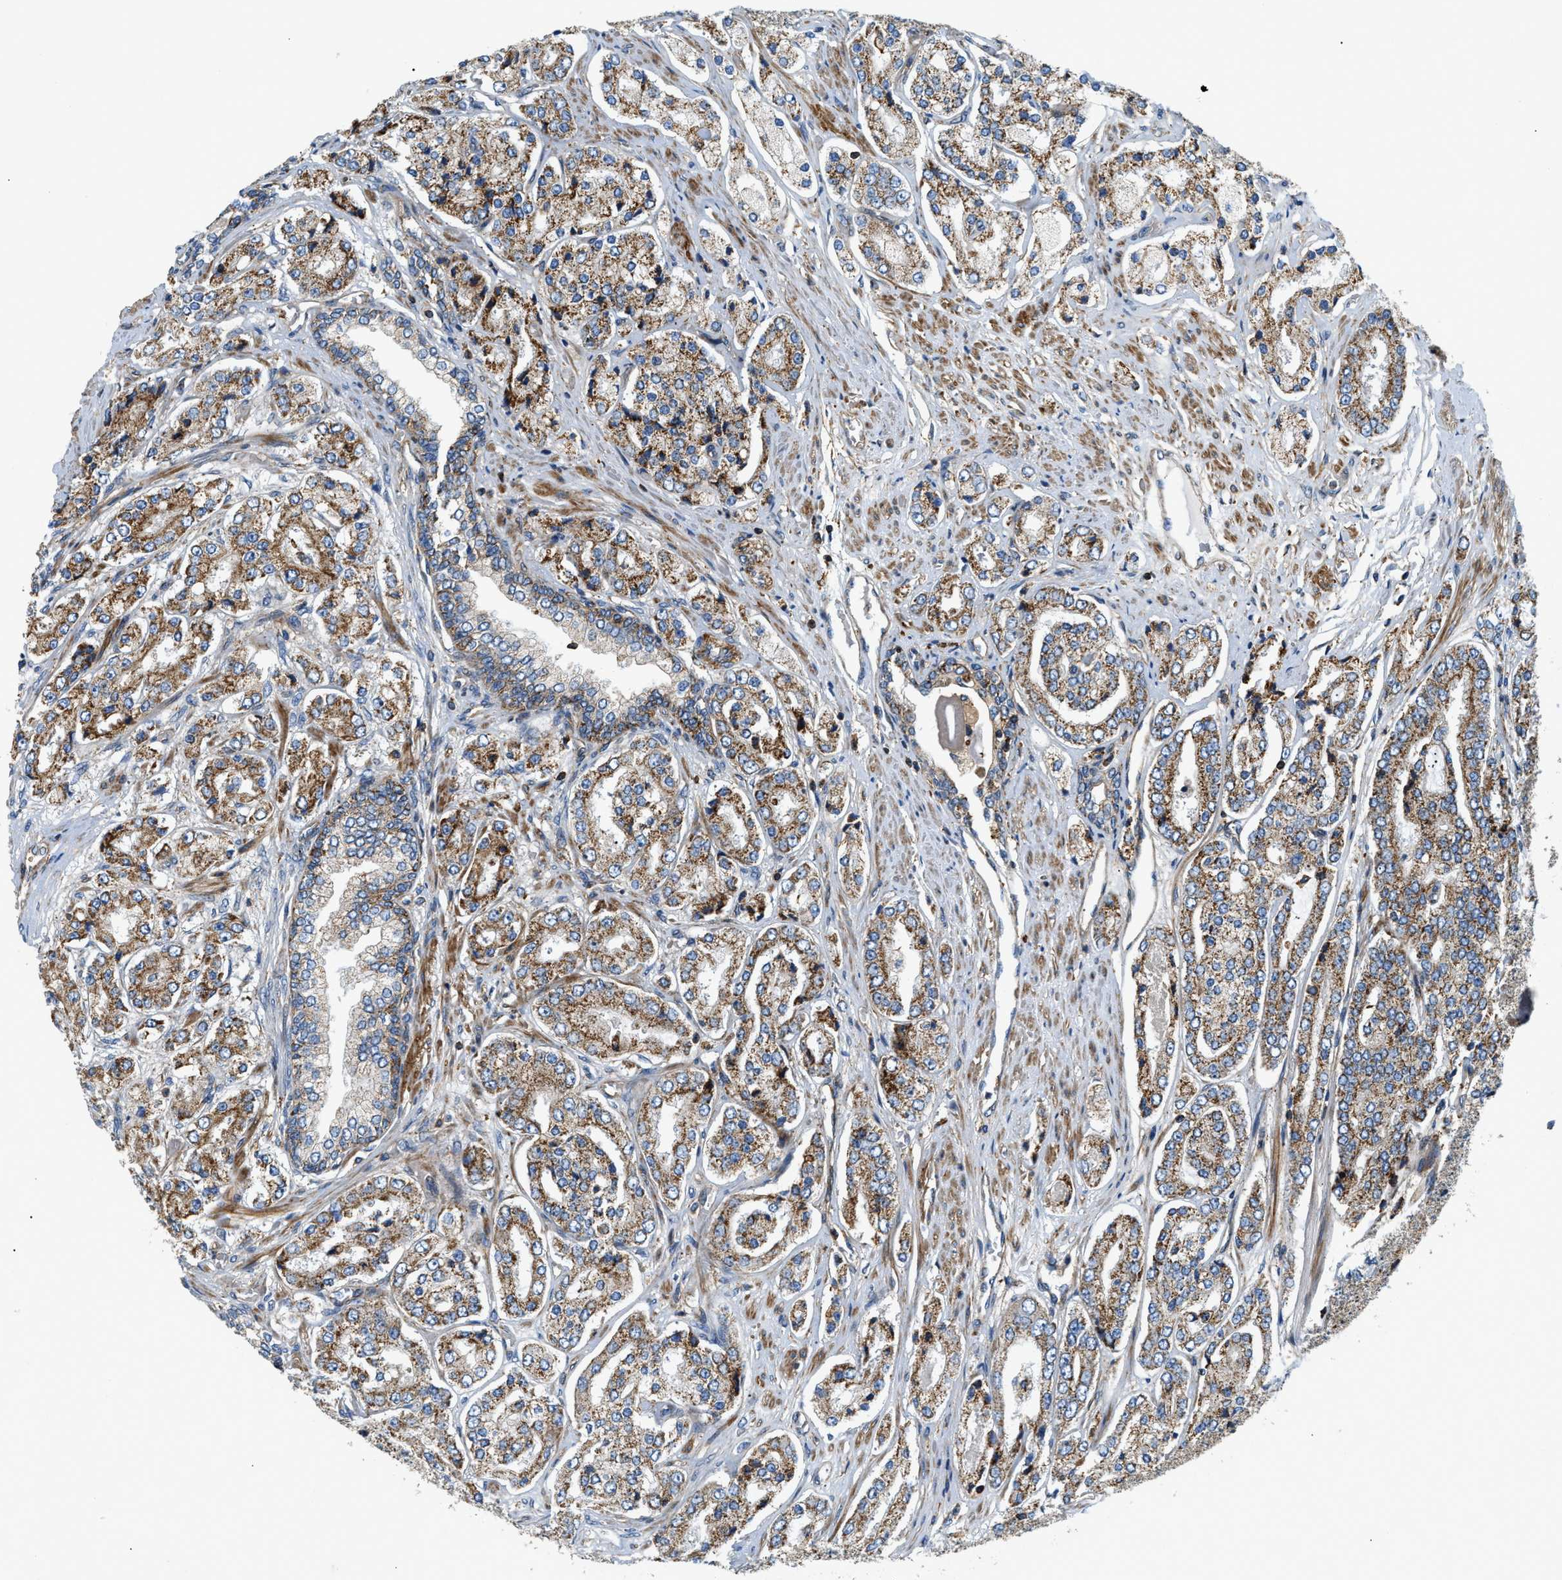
{"staining": {"intensity": "moderate", "quantity": ">75%", "location": "cytoplasmic/membranous"}, "tissue": "prostate cancer", "cell_type": "Tumor cells", "image_type": "cancer", "snomed": [{"axis": "morphology", "description": "Adenocarcinoma, High grade"}, {"axis": "topography", "description": "Prostate"}], "caption": "Prostate cancer stained with immunohistochemistry (IHC) displays moderate cytoplasmic/membranous expression in approximately >75% of tumor cells.", "gene": "DHODH", "patient": {"sex": "male", "age": 65}}